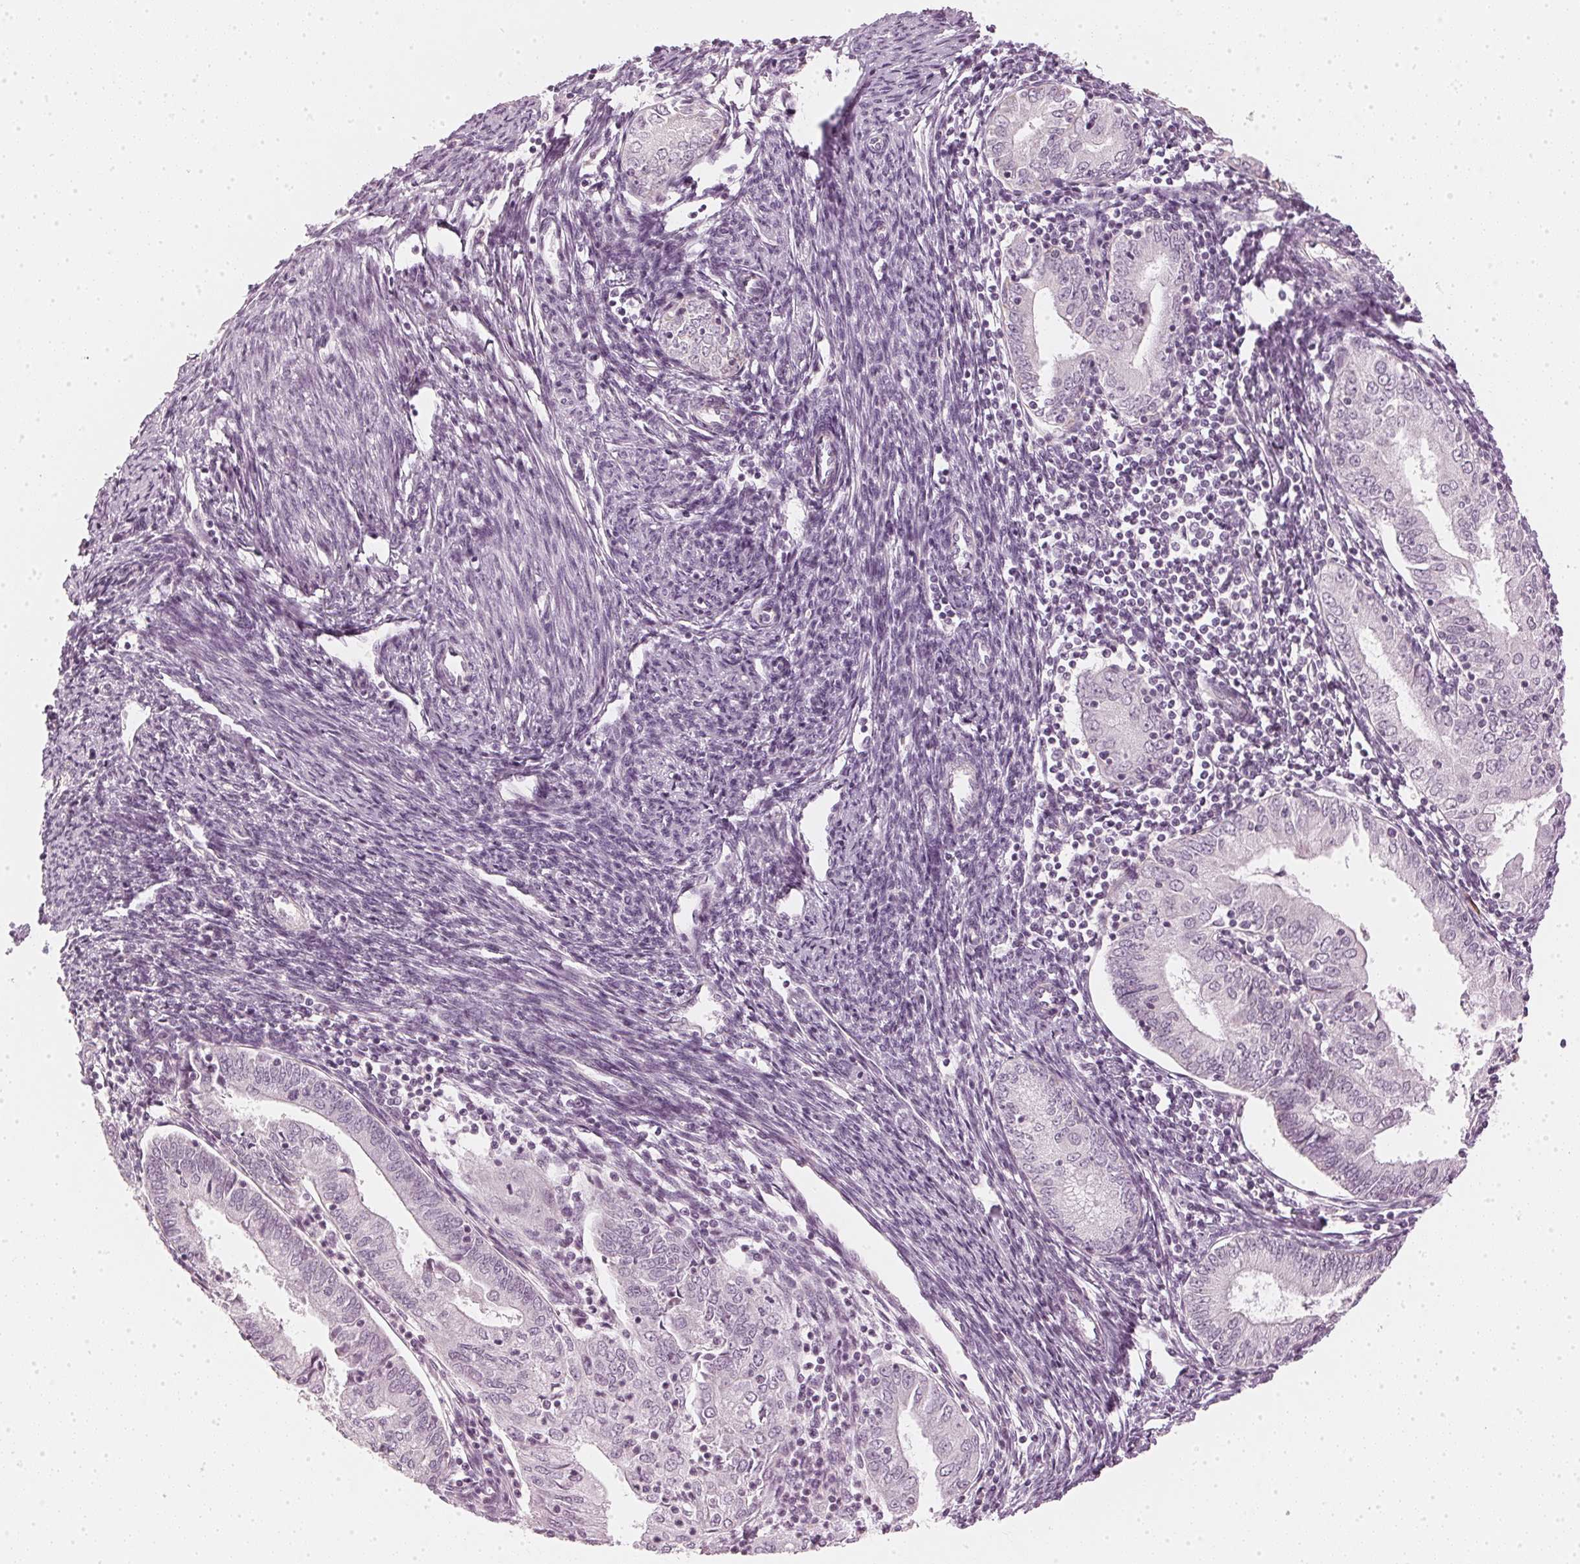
{"staining": {"intensity": "negative", "quantity": "none", "location": "none"}, "tissue": "endometrial cancer", "cell_type": "Tumor cells", "image_type": "cancer", "snomed": [{"axis": "morphology", "description": "Adenocarcinoma, NOS"}, {"axis": "topography", "description": "Endometrium"}], "caption": "This is an immunohistochemistry (IHC) histopathology image of endometrial adenocarcinoma. There is no expression in tumor cells.", "gene": "APLP1", "patient": {"sex": "female", "age": 55}}